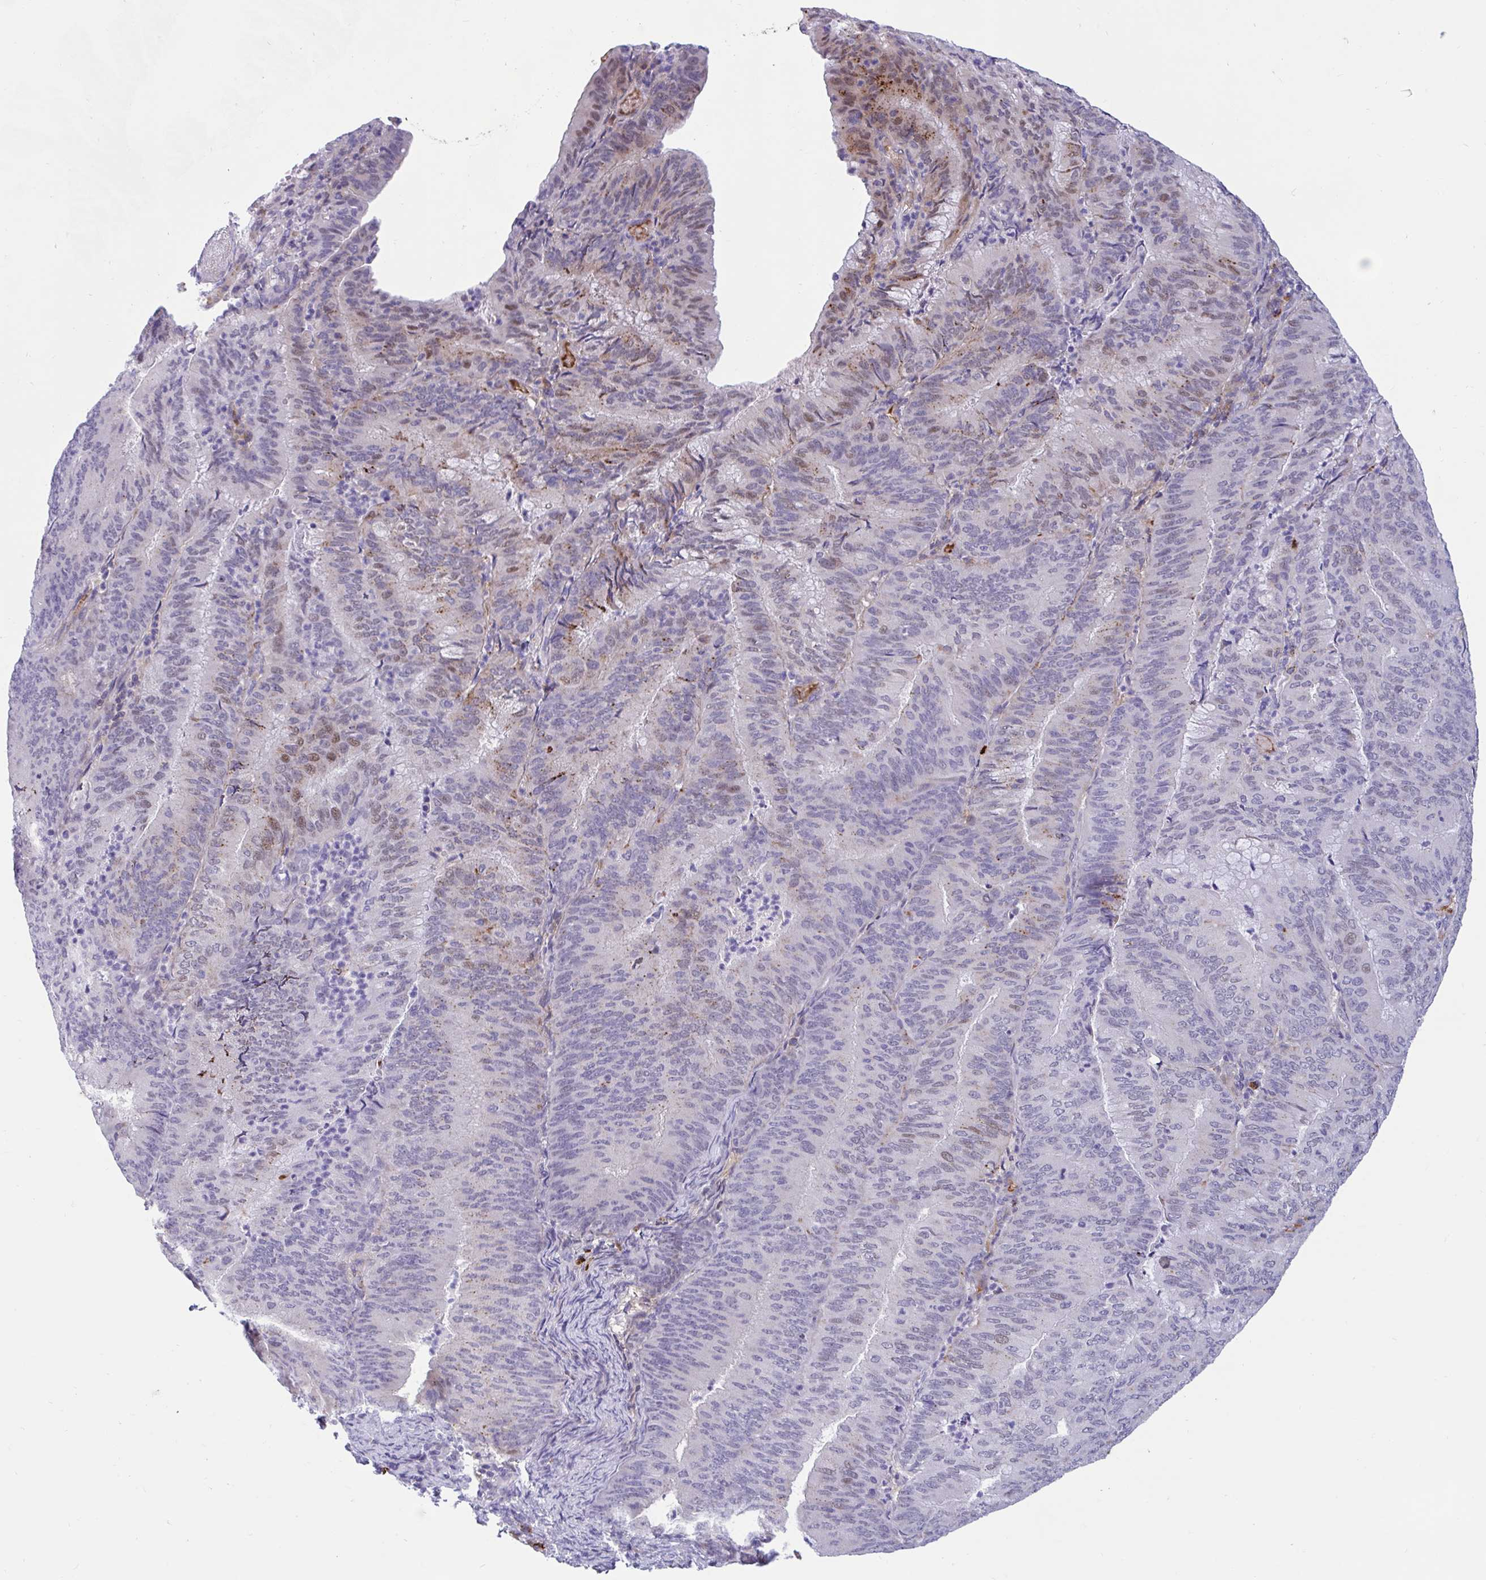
{"staining": {"intensity": "moderate", "quantity": "<25%", "location": "cytoplasmic/membranous,nuclear"}, "tissue": "endometrial cancer", "cell_type": "Tumor cells", "image_type": "cancer", "snomed": [{"axis": "morphology", "description": "Adenocarcinoma, NOS"}, {"axis": "topography", "description": "Endometrium"}], "caption": "Moderate cytoplasmic/membranous and nuclear staining is present in about <25% of tumor cells in endometrial adenocarcinoma.", "gene": "FAM219B", "patient": {"sex": "female", "age": 57}}